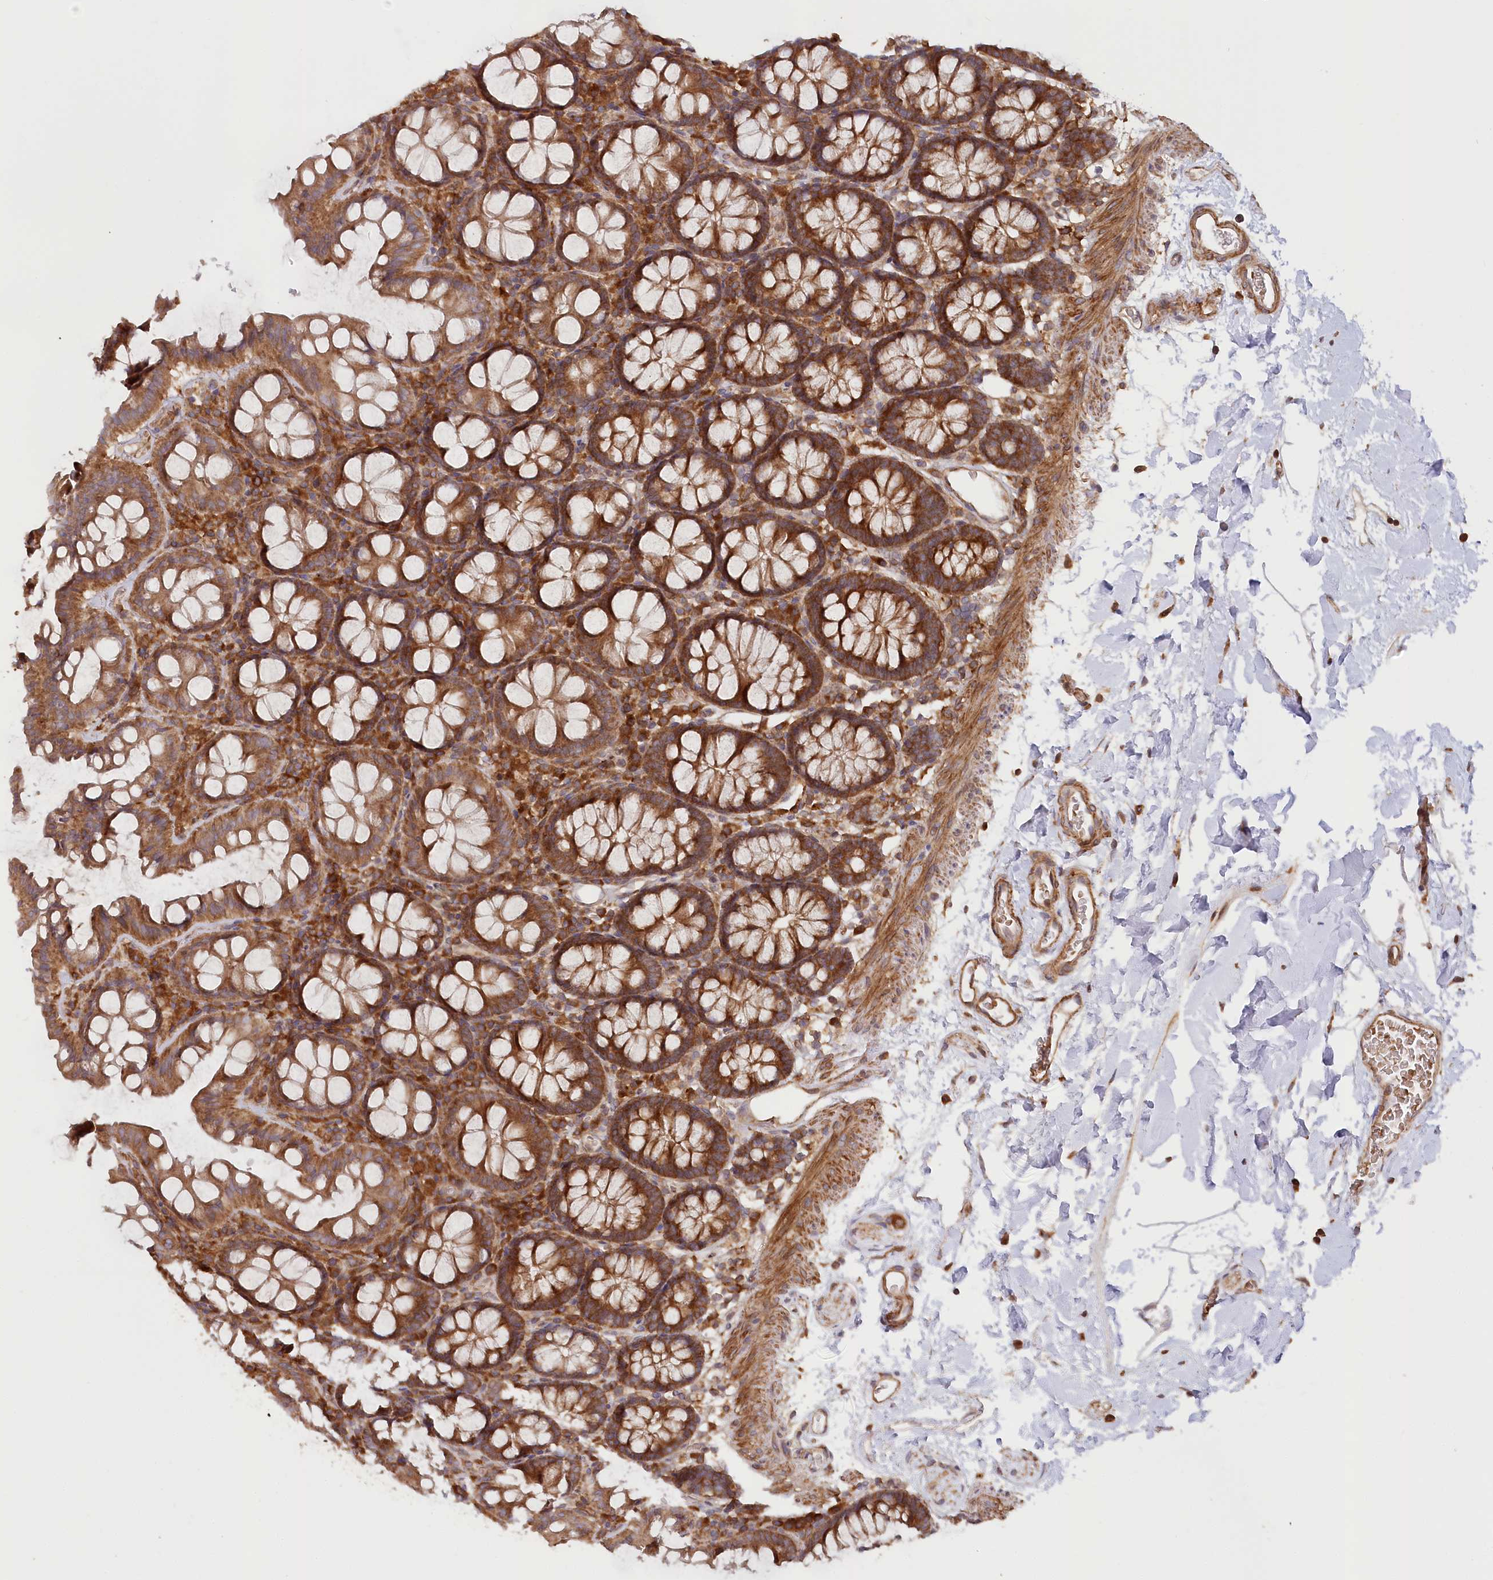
{"staining": {"intensity": "moderate", "quantity": ">75%", "location": "cytoplasmic/membranous"}, "tissue": "colon", "cell_type": "Endothelial cells", "image_type": "normal", "snomed": [{"axis": "morphology", "description": "Normal tissue, NOS"}, {"axis": "topography", "description": "Colon"}], "caption": "High-magnification brightfield microscopy of unremarkable colon stained with DAB (brown) and counterstained with hematoxylin (blue). endothelial cells exhibit moderate cytoplasmic/membranous expression is identified in approximately>75% of cells.", "gene": "PAIP2", "patient": {"sex": "male", "age": 75}}